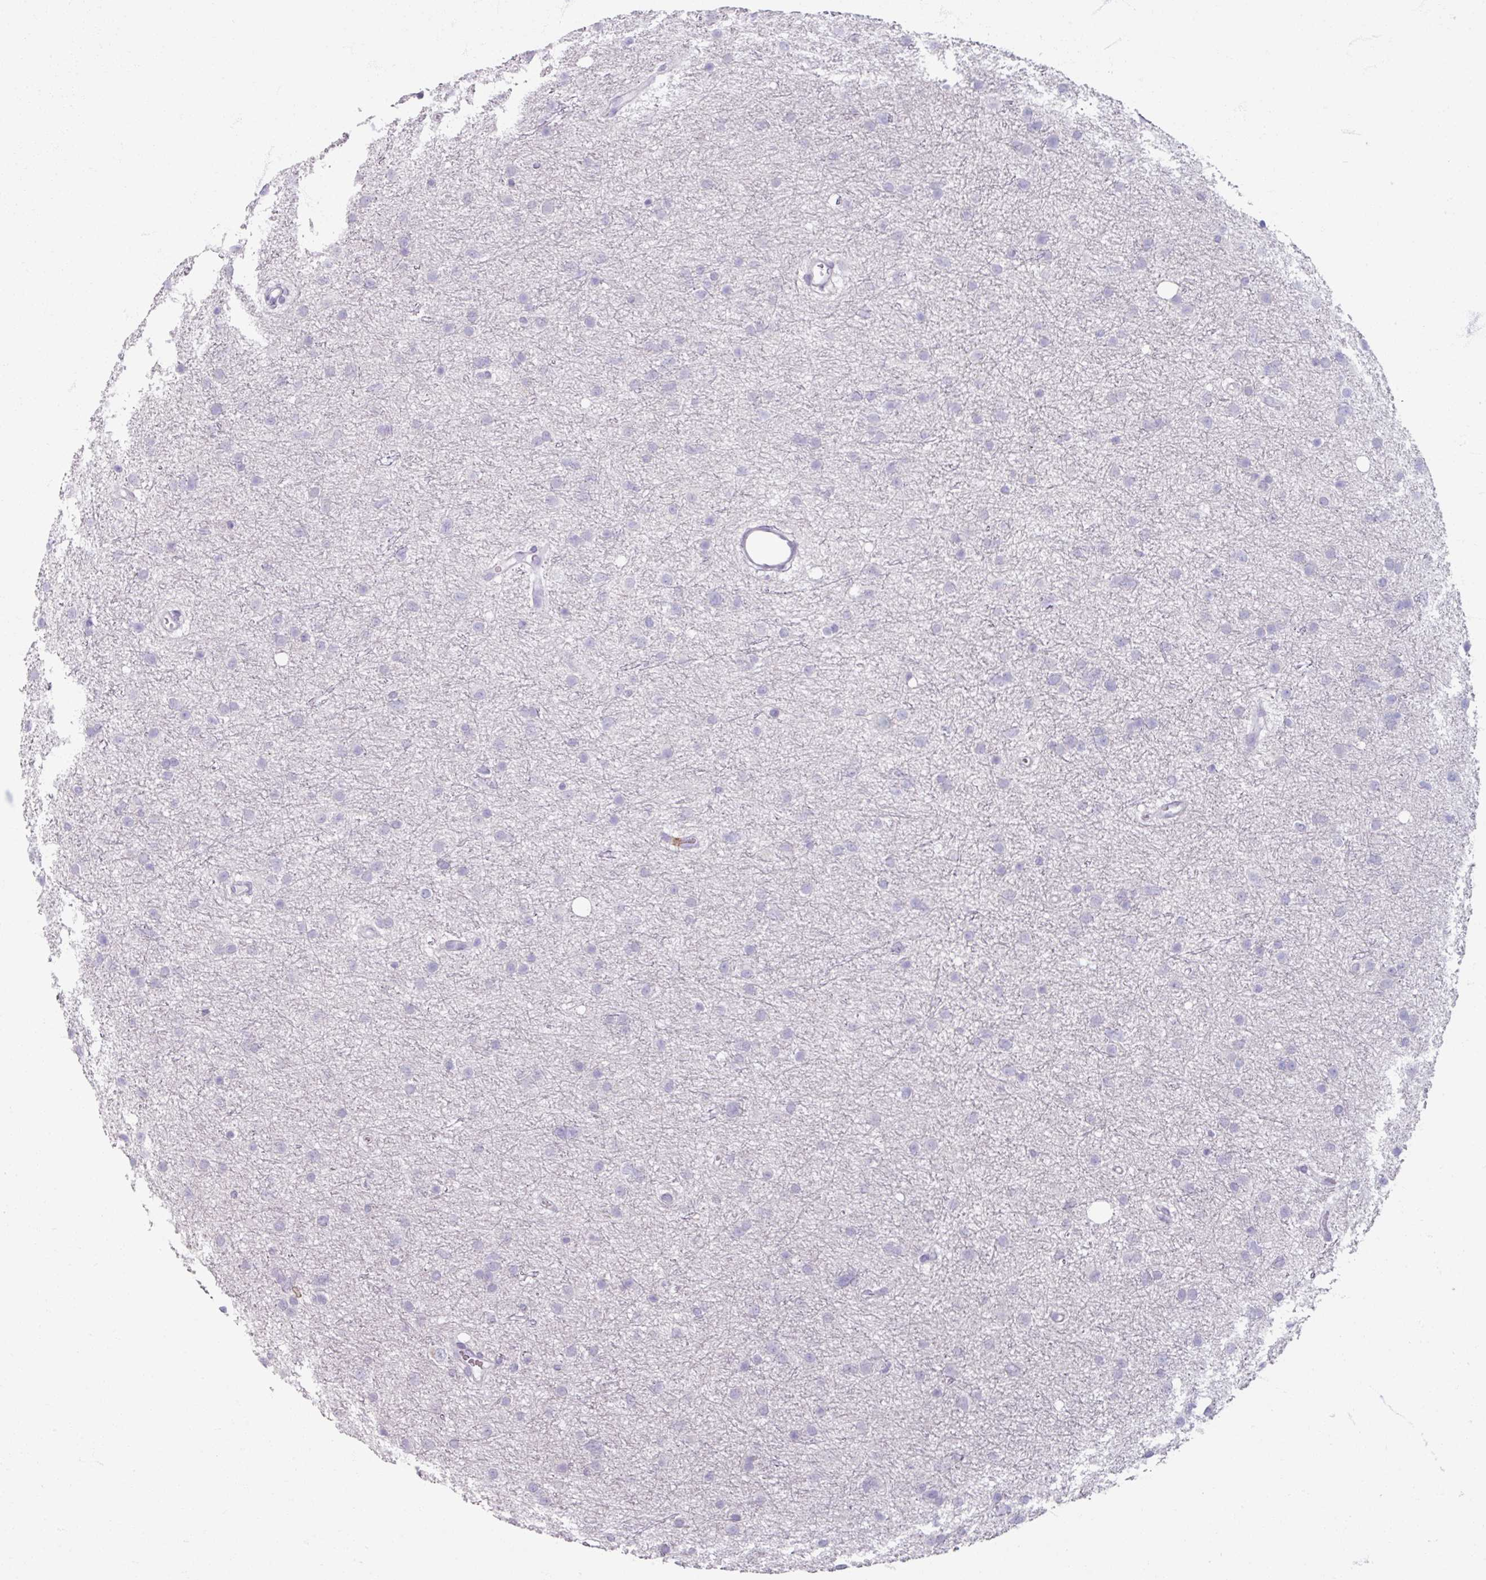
{"staining": {"intensity": "negative", "quantity": "none", "location": "none"}, "tissue": "glioma", "cell_type": "Tumor cells", "image_type": "cancer", "snomed": [{"axis": "morphology", "description": "Glioma, malignant, Low grade"}, {"axis": "topography", "description": "Cerebral cortex"}], "caption": "Tumor cells show no significant protein staining in malignant glioma (low-grade).", "gene": "PTPRC", "patient": {"sex": "female", "age": 39}}